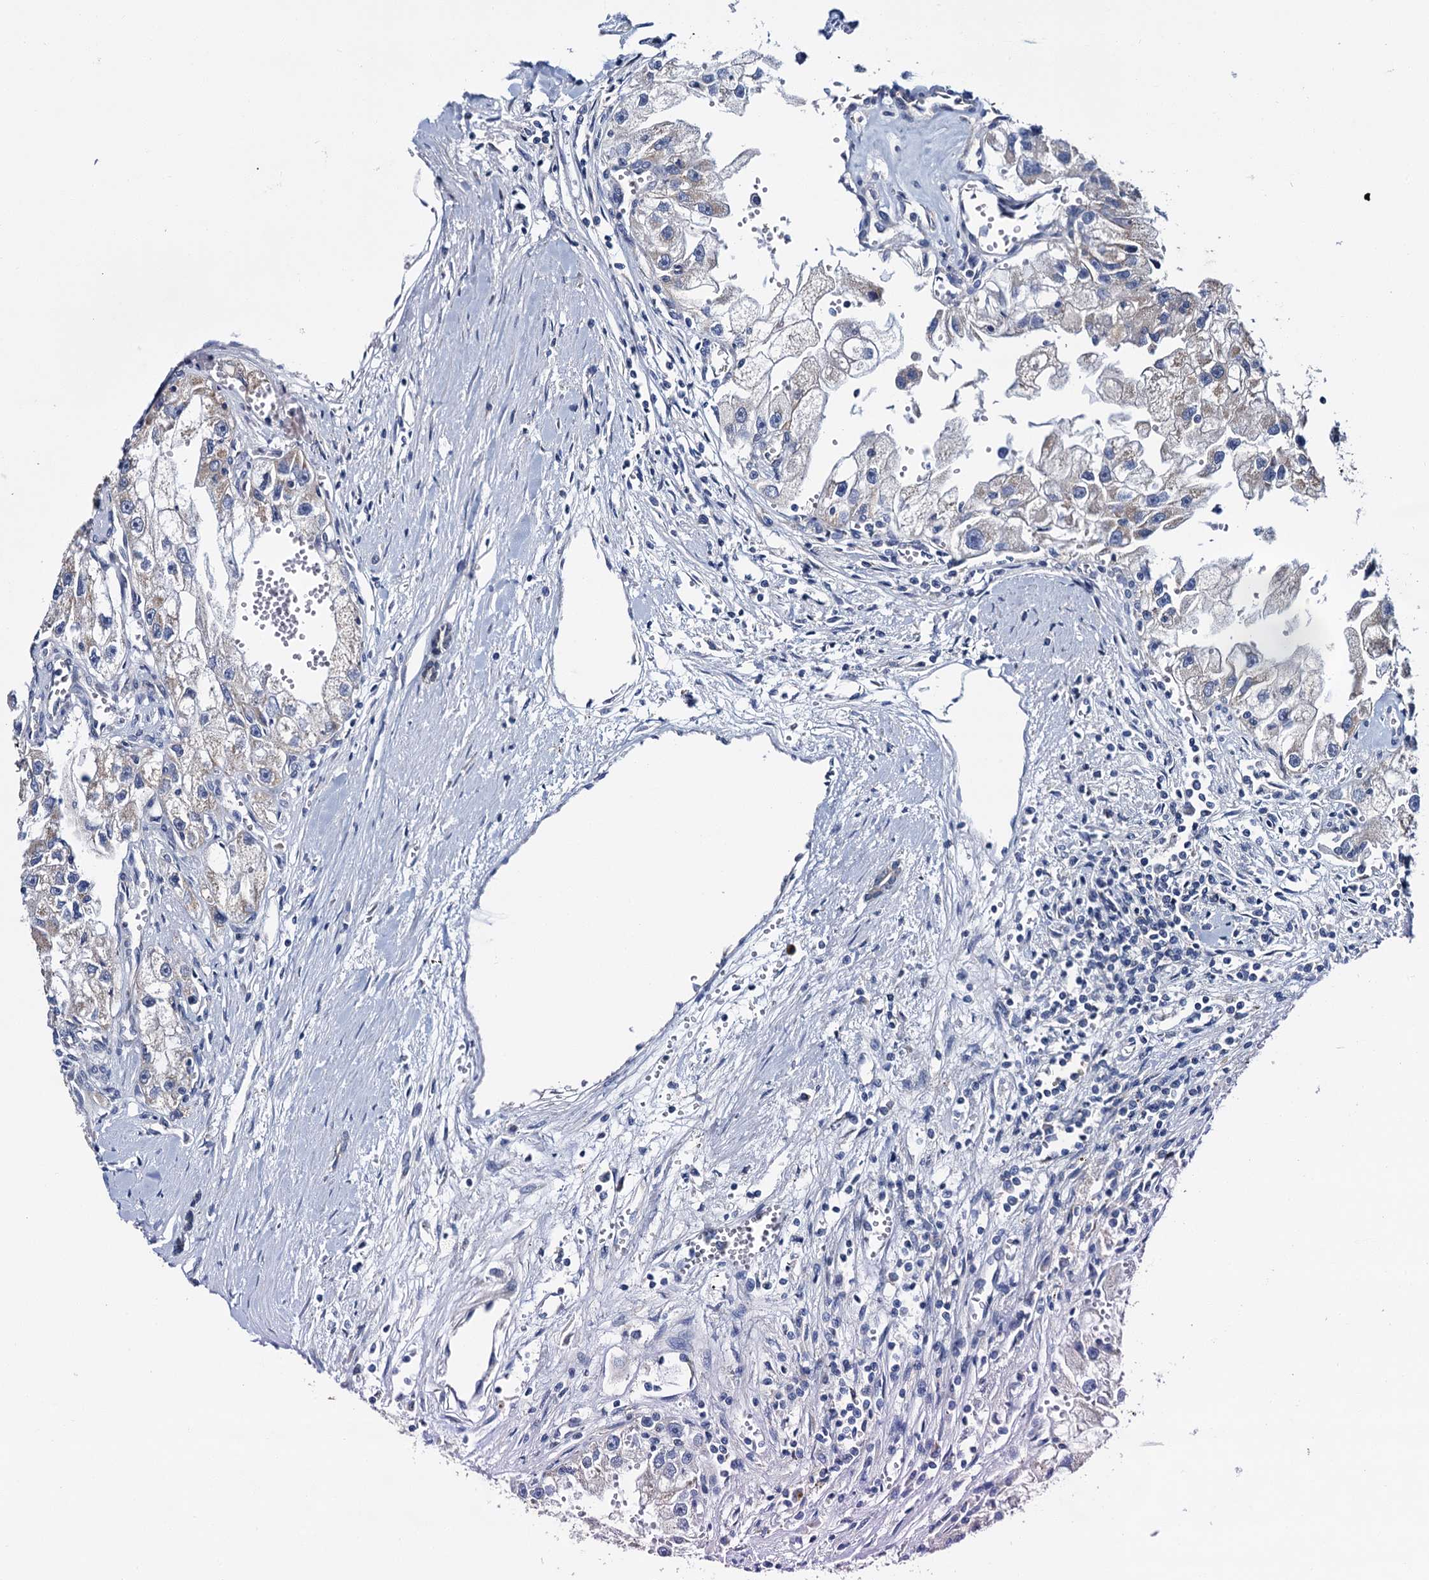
{"staining": {"intensity": "negative", "quantity": "none", "location": "none"}, "tissue": "renal cancer", "cell_type": "Tumor cells", "image_type": "cancer", "snomed": [{"axis": "morphology", "description": "Adenocarcinoma, NOS"}, {"axis": "topography", "description": "Kidney"}], "caption": "This is an immunohistochemistry (IHC) histopathology image of renal cancer. There is no expression in tumor cells.", "gene": "CEP295", "patient": {"sex": "male", "age": 63}}